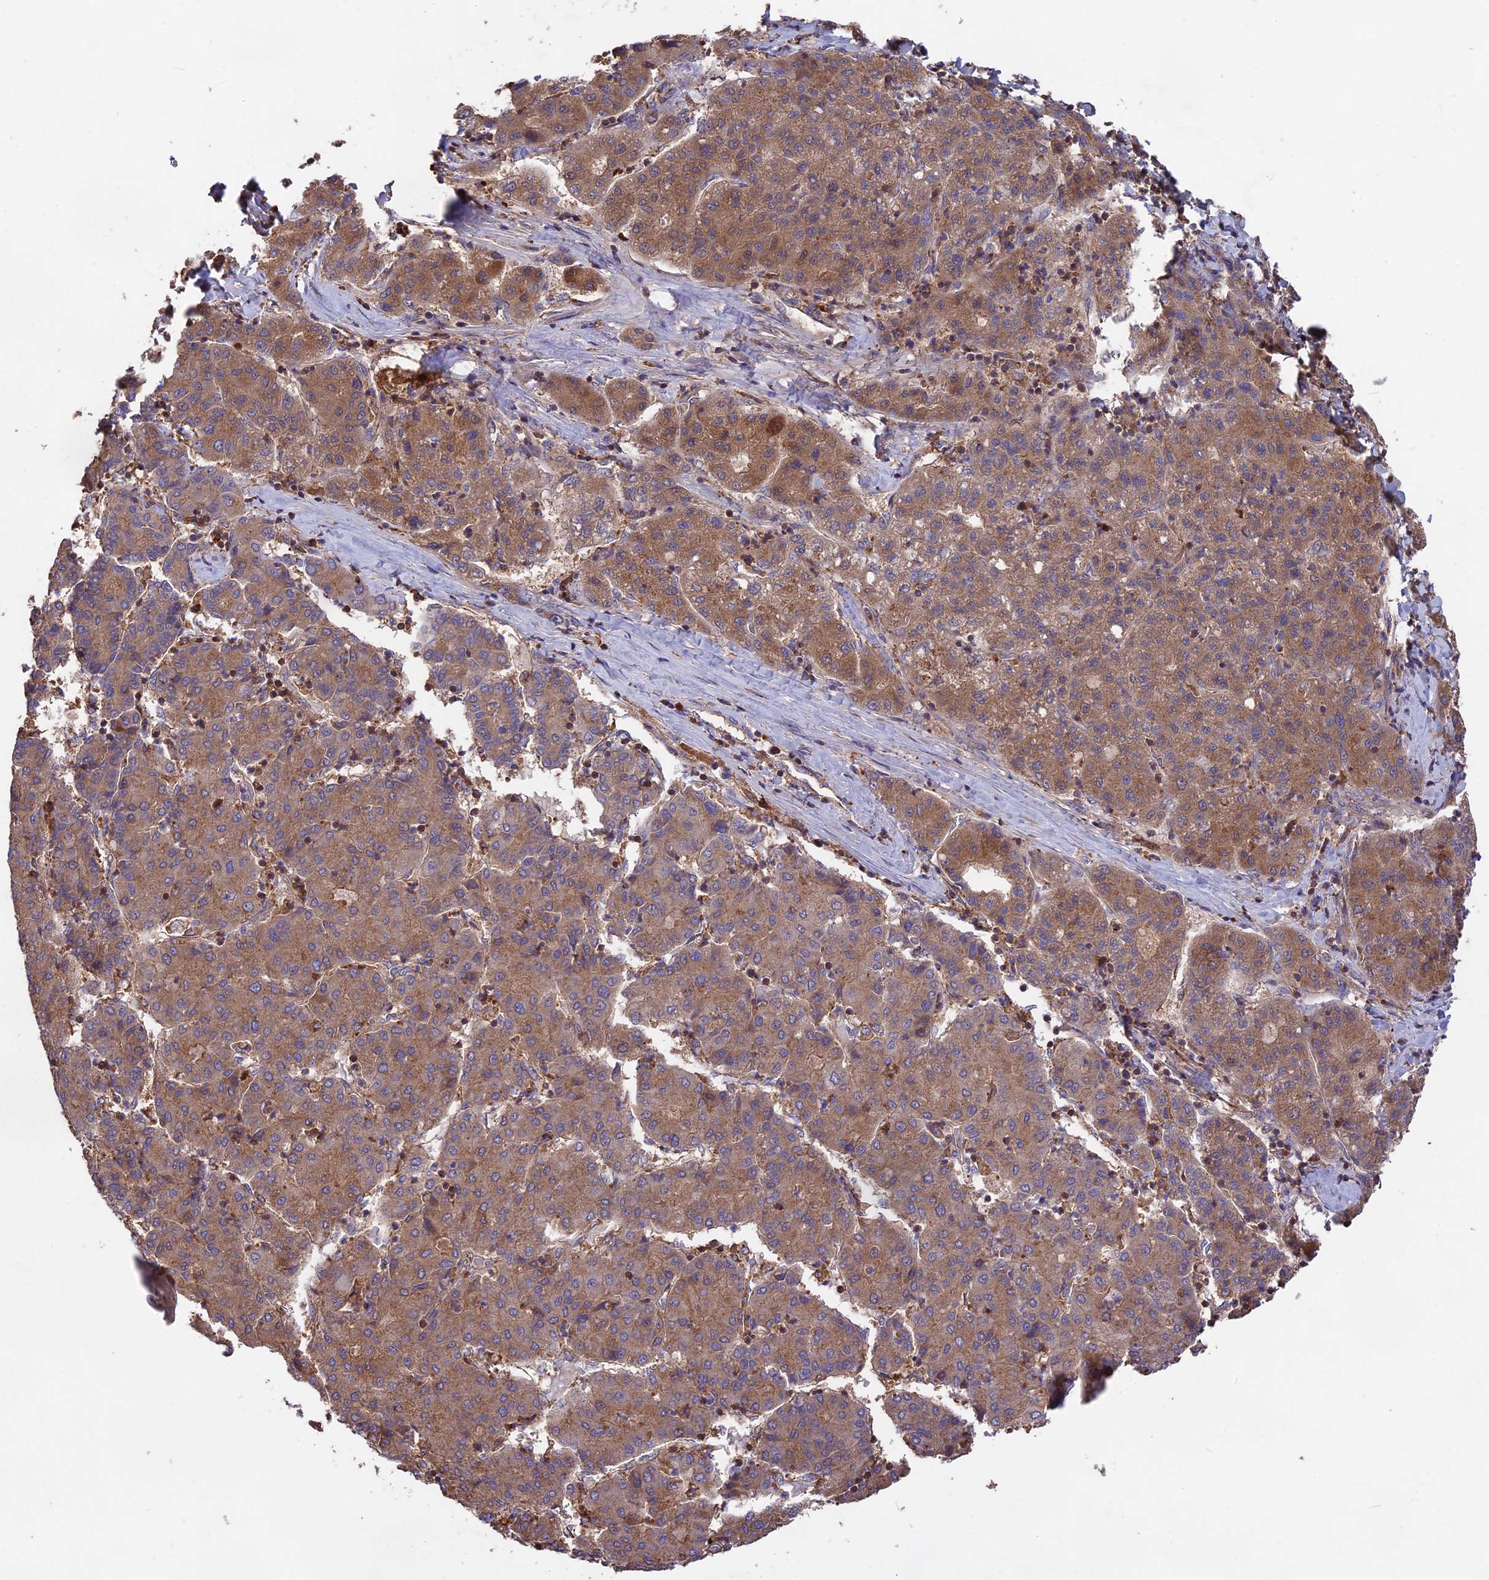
{"staining": {"intensity": "moderate", "quantity": ">75%", "location": "cytoplasmic/membranous"}, "tissue": "liver cancer", "cell_type": "Tumor cells", "image_type": "cancer", "snomed": [{"axis": "morphology", "description": "Carcinoma, Hepatocellular, NOS"}, {"axis": "topography", "description": "Liver"}], "caption": "Moderate cytoplasmic/membranous positivity is appreciated in approximately >75% of tumor cells in liver cancer.", "gene": "NUDT8", "patient": {"sex": "male", "age": 65}}